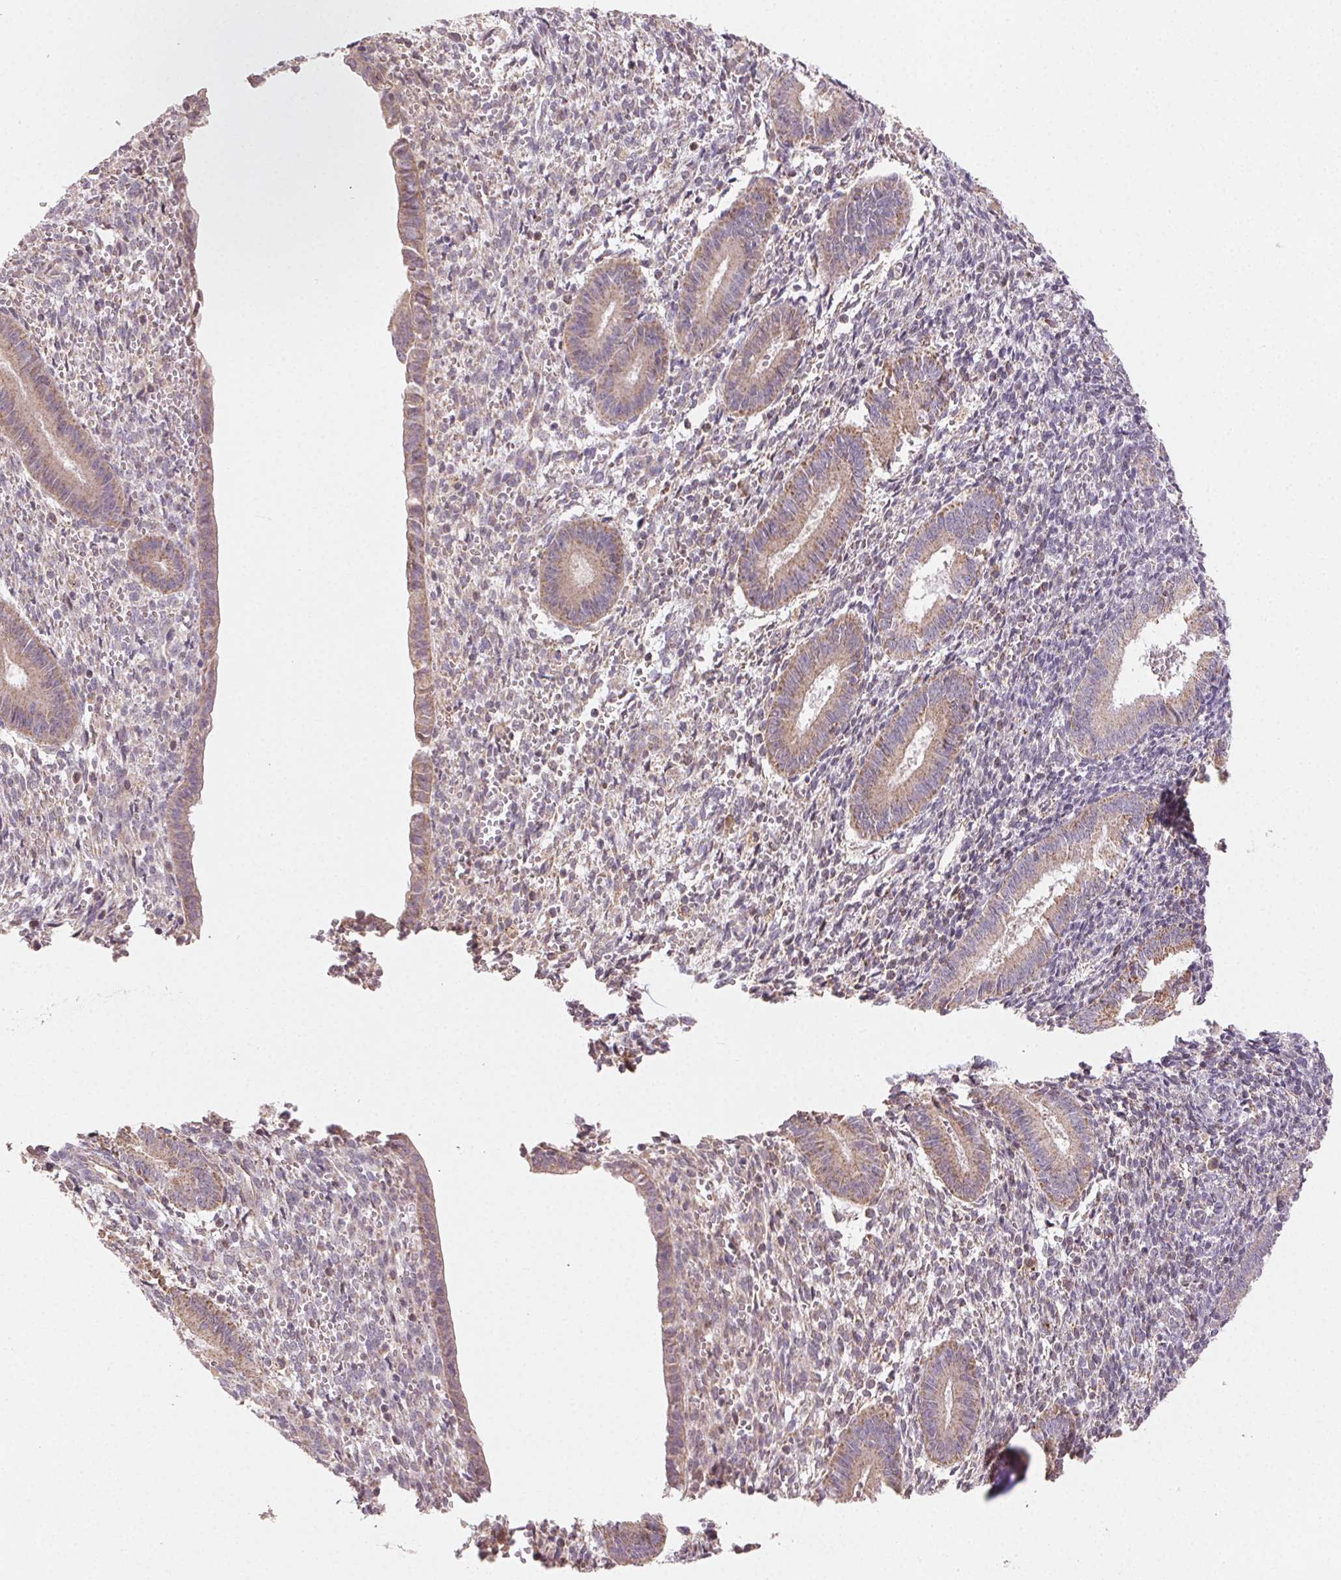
{"staining": {"intensity": "negative", "quantity": "none", "location": "none"}, "tissue": "endometrium", "cell_type": "Cells in endometrial stroma", "image_type": "normal", "snomed": [{"axis": "morphology", "description": "Normal tissue, NOS"}, {"axis": "topography", "description": "Endometrium"}], "caption": "This is an IHC histopathology image of unremarkable endometrium. There is no positivity in cells in endometrial stroma.", "gene": "CLASP1", "patient": {"sex": "female", "age": 25}}